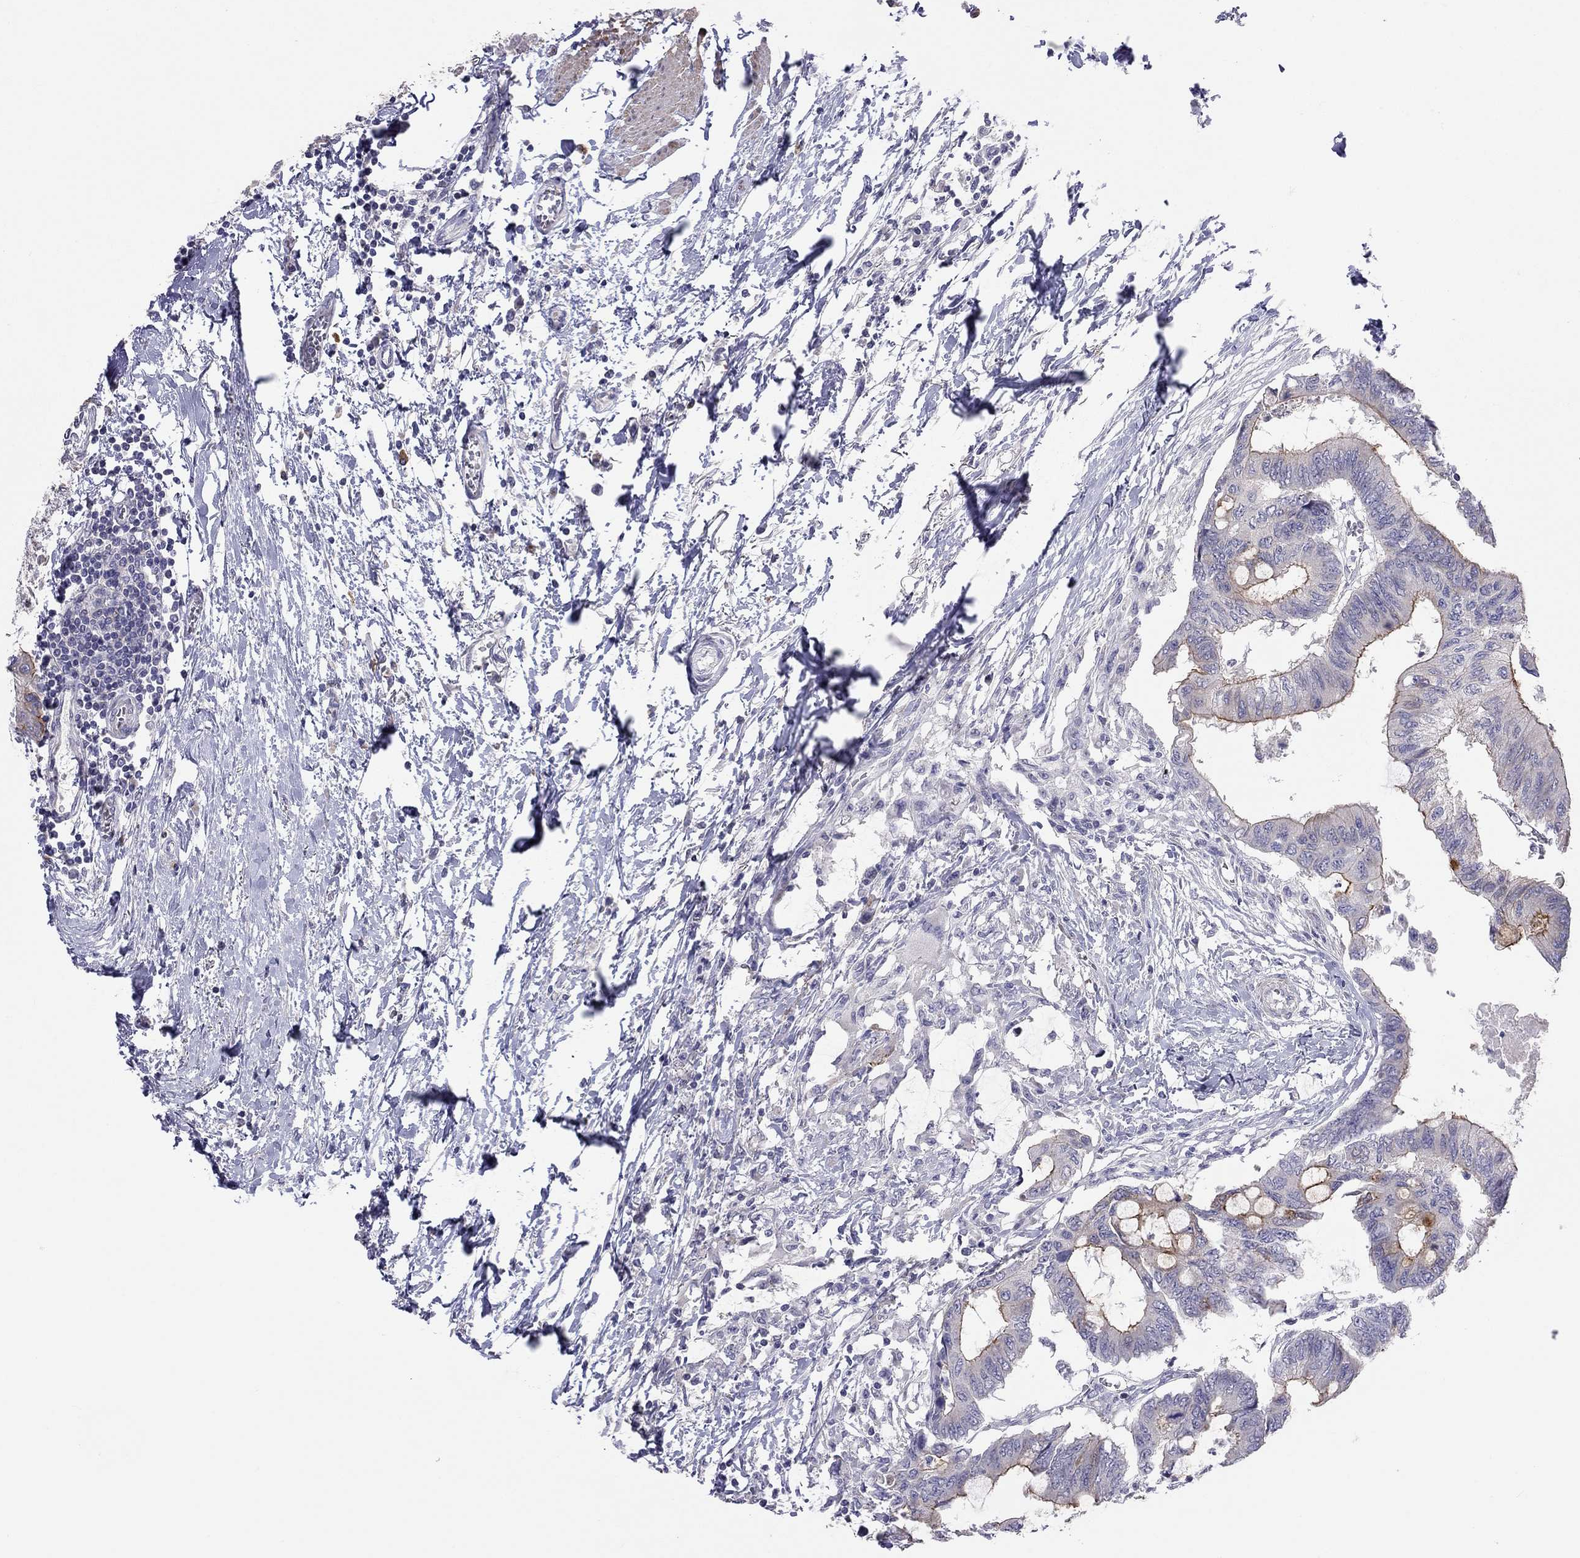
{"staining": {"intensity": "strong", "quantity": "<25%", "location": "cytoplasmic/membranous"}, "tissue": "colorectal cancer", "cell_type": "Tumor cells", "image_type": "cancer", "snomed": [{"axis": "morphology", "description": "Normal tissue, NOS"}, {"axis": "morphology", "description": "Adenocarcinoma, NOS"}, {"axis": "topography", "description": "Rectum"}, {"axis": "topography", "description": "Peripheral nerve tissue"}], "caption": "Tumor cells demonstrate medium levels of strong cytoplasmic/membranous positivity in approximately <25% of cells in human adenocarcinoma (colorectal).", "gene": "SYTL2", "patient": {"sex": "male", "age": 92}}